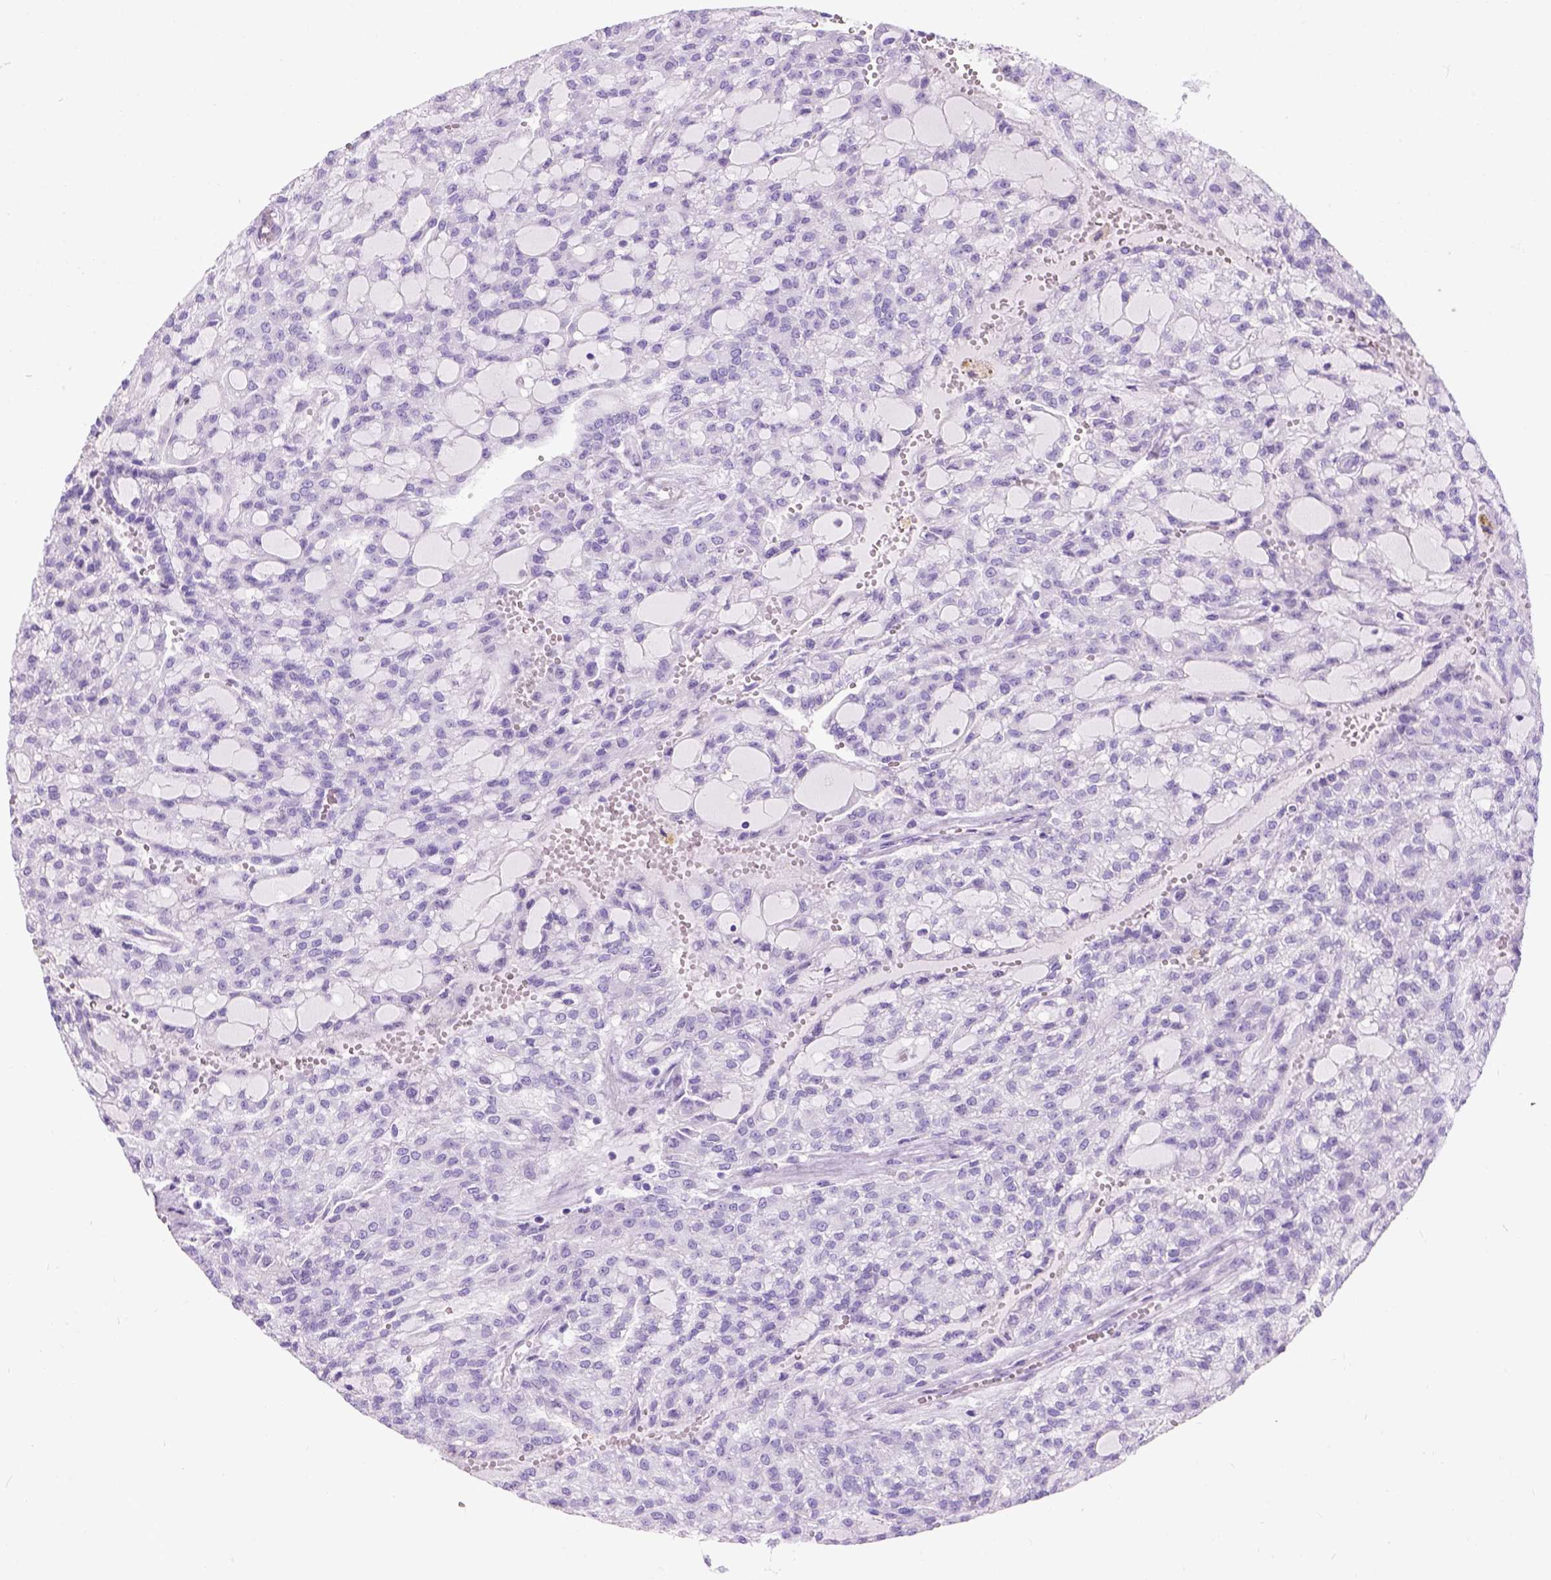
{"staining": {"intensity": "negative", "quantity": "none", "location": "none"}, "tissue": "renal cancer", "cell_type": "Tumor cells", "image_type": "cancer", "snomed": [{"axis": "morphology", "description": "Adenocarcinoma, NOS"}, {"axis": "topography", "description": "Kidney"}], "caption": "Adenocarcinoma (renal) was stained to show a protein in brown. There is no significant expression in tumor cells.", "gene": "C7orf57", "patient": {"sex": "male", "age": 63}}